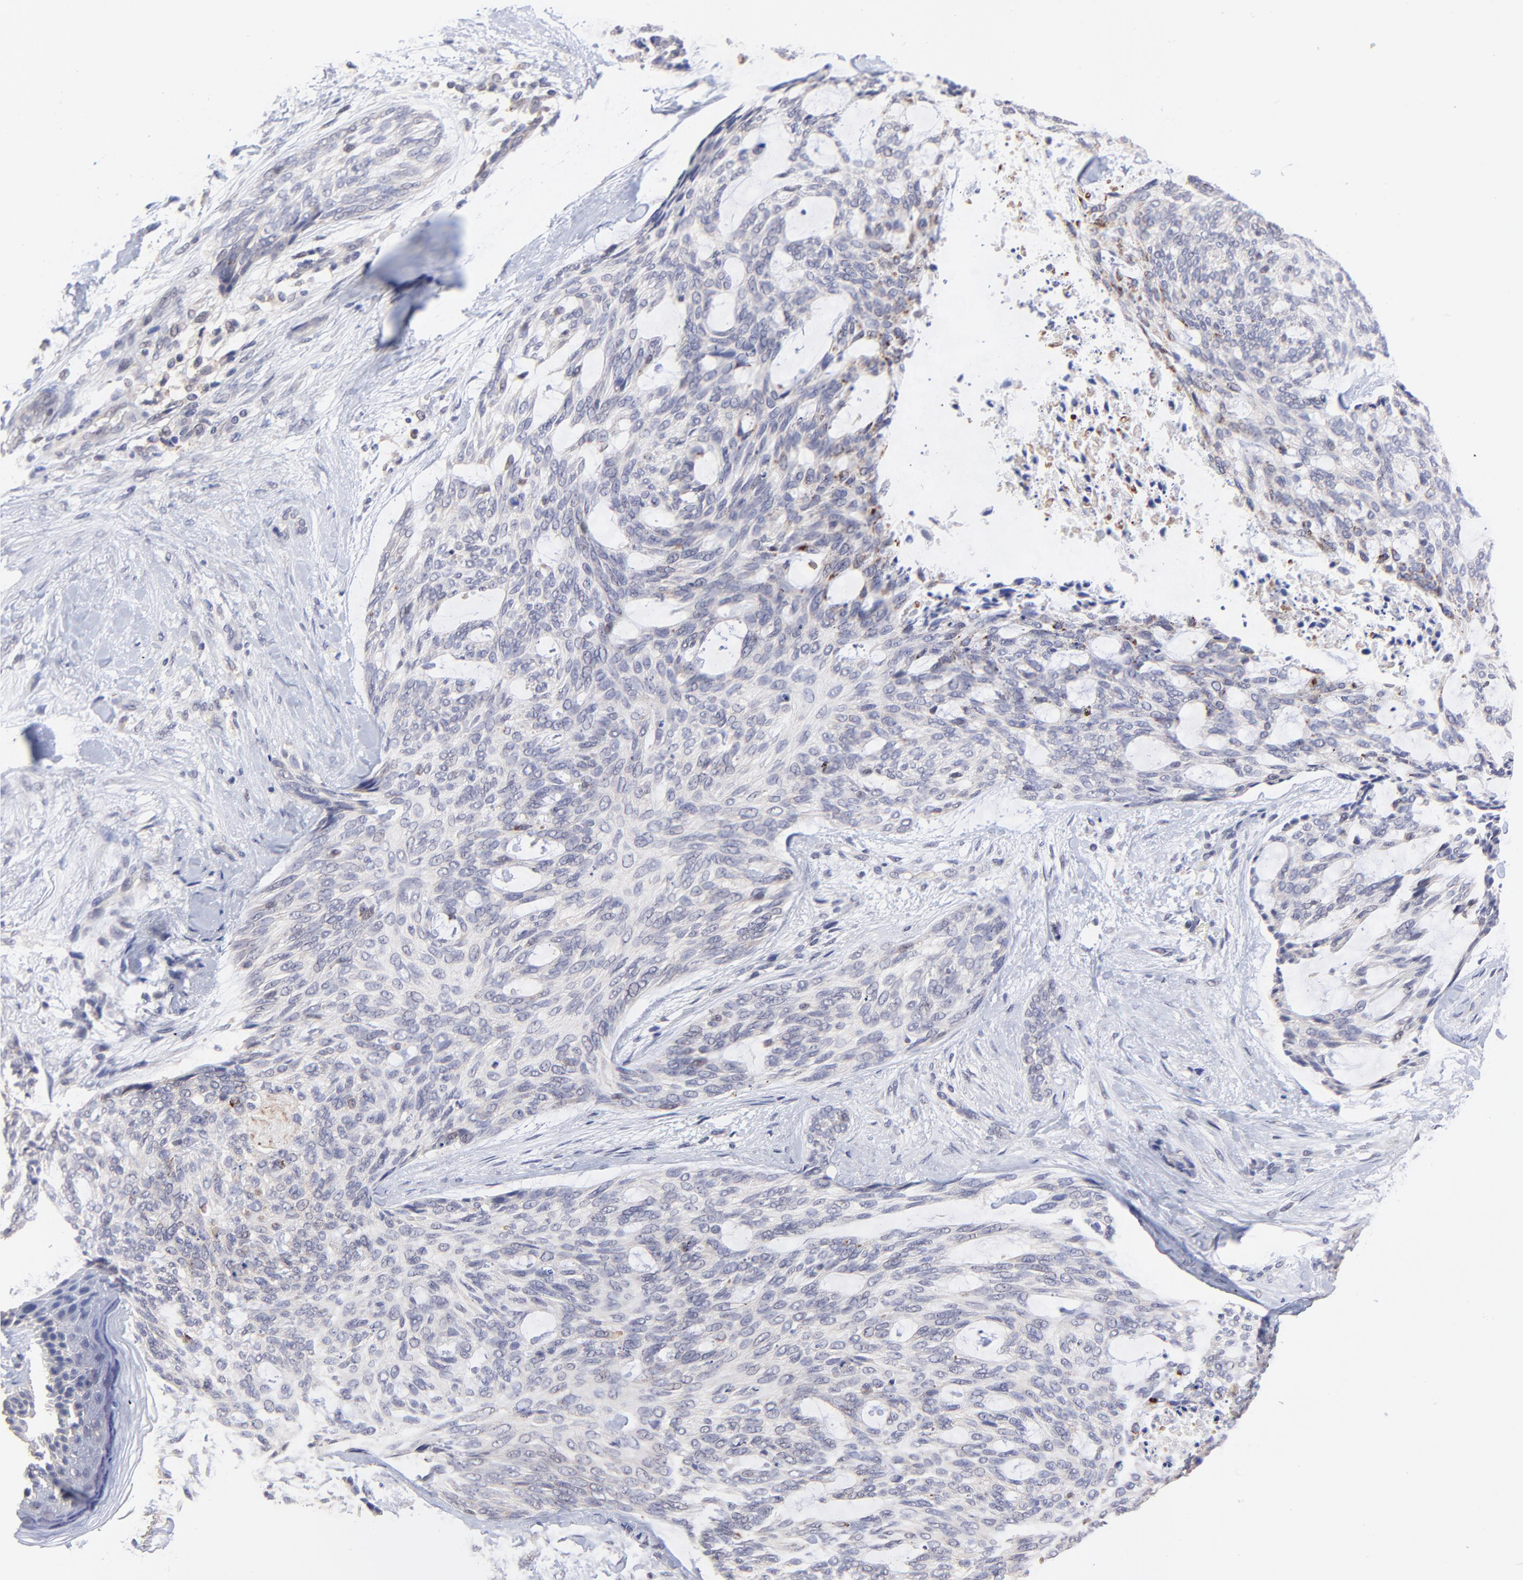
{"staining": {"intensity": "negative", "quantity": "none", "location": "none"}, "tissue": "skin cancer", "cell_type": "Tumor cells", "image_type": "cancer", "snomed": [{"axis": "morphology", "description": "Normal tissue, NOS"}, {"axis": "morphology", "description": "Basal cell carcinoma"}, {"axis": "topography", "description": "Skin"}], "caption": "Skin basal cell carcinoma was stained to show a protein in brown. There is no significant expression in tumor cells. Brightfield microscopy of immunohistochemistry (IHC) stained with DAB (3,3'-diaminobenzidine) (brown) and hematoxylin (blue), captured at high magnification.", "gene": "ZNF747", "patient": {"sex": "female", "age": 71}}